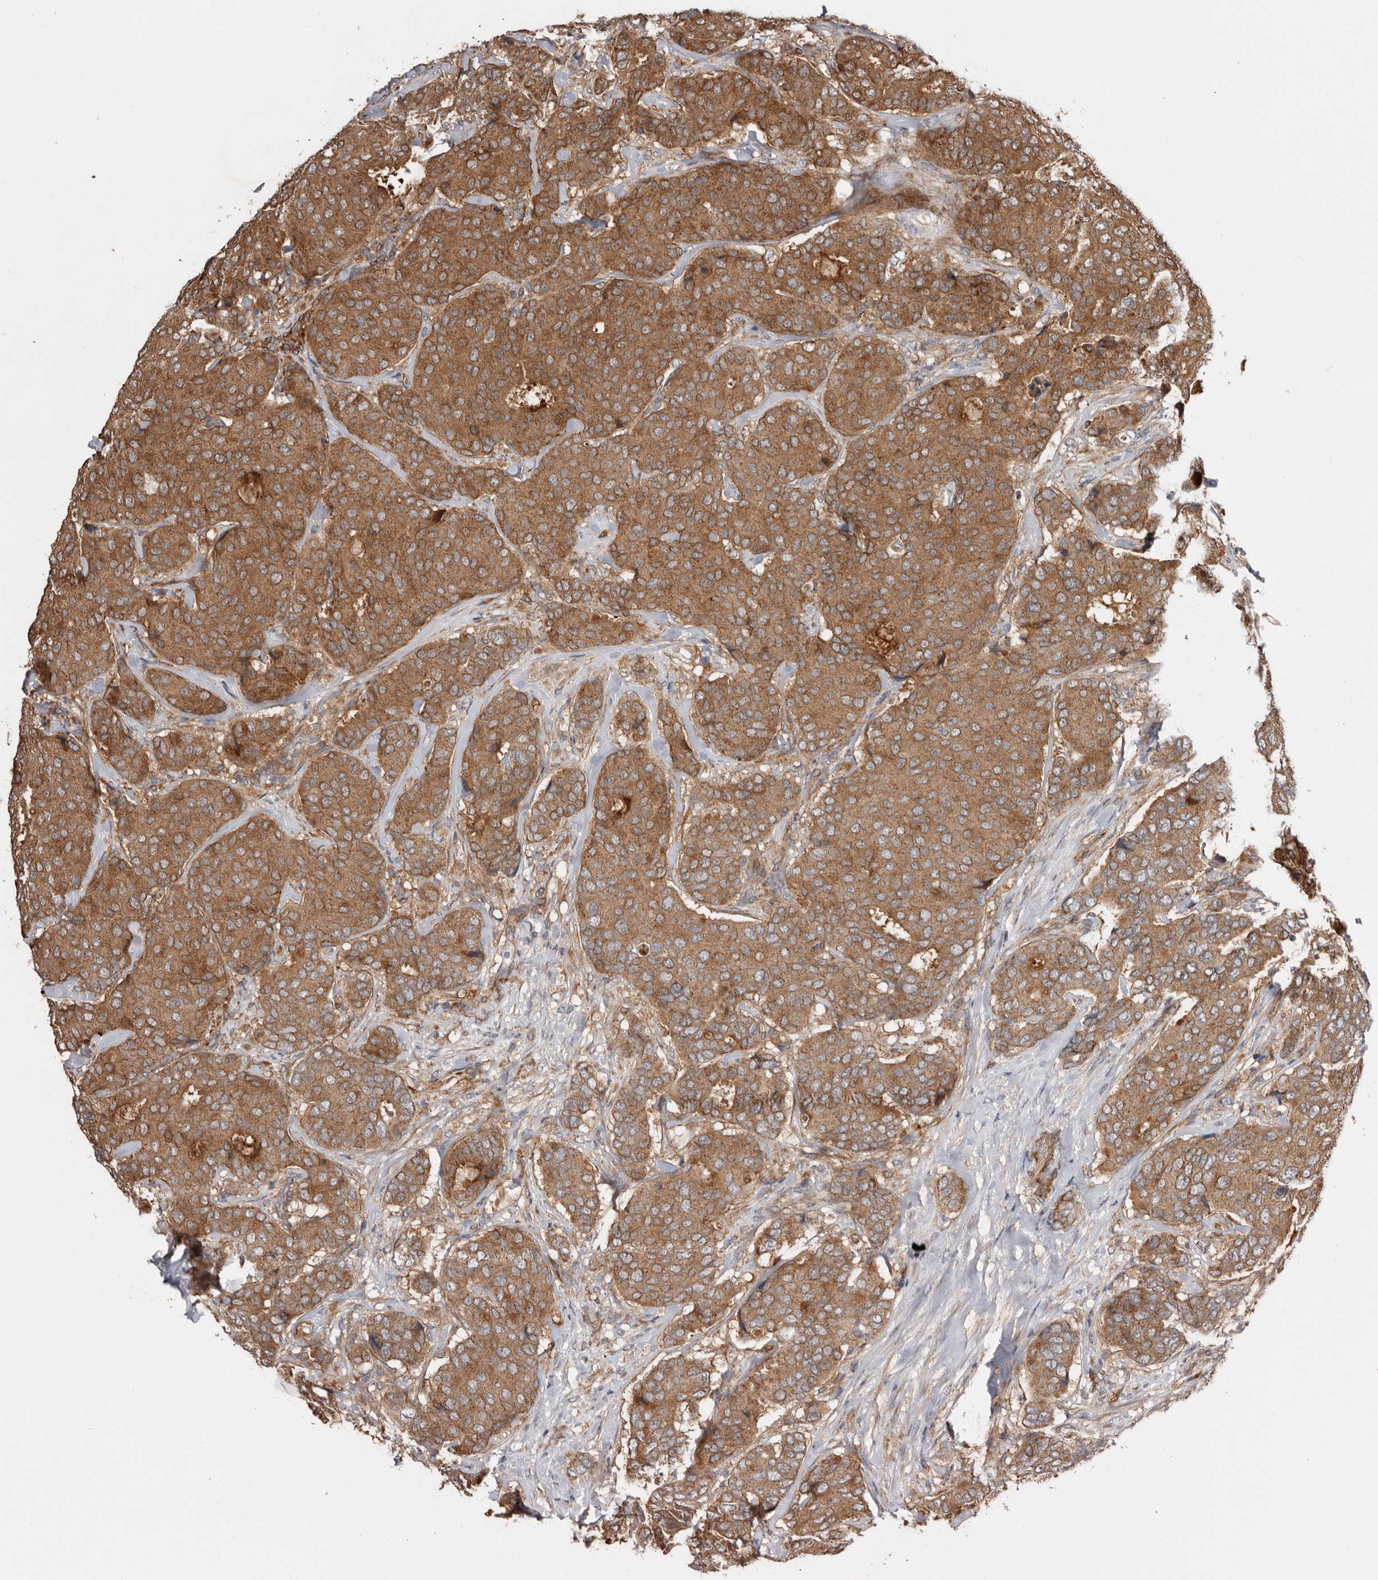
{"staining": {"intensity": "moderate", "quantity": ">75%", "location": "cytoplasmic/membranous"}, "tissue": "breast cancer", "cell_type": "Tumor cells", "image_type": "cancer", "snomed": [{"axis": "morphology", "description": "Duct carcinoma"}, {"axis": "topography", "description": "Breast"}], "caption": "Breast infiltrating ductal carcinoma stained for a protein demonstrates moderate cytoplasmic/membranous positivity in tumor cells. The staining was performed using DAB to visualize the protein expression in brown, while the nuclei were stained in blue with hematoxylin (Magnification: 20x).", "gene": "PROKR1", "patient": {"sex": "female", "age": 75}}